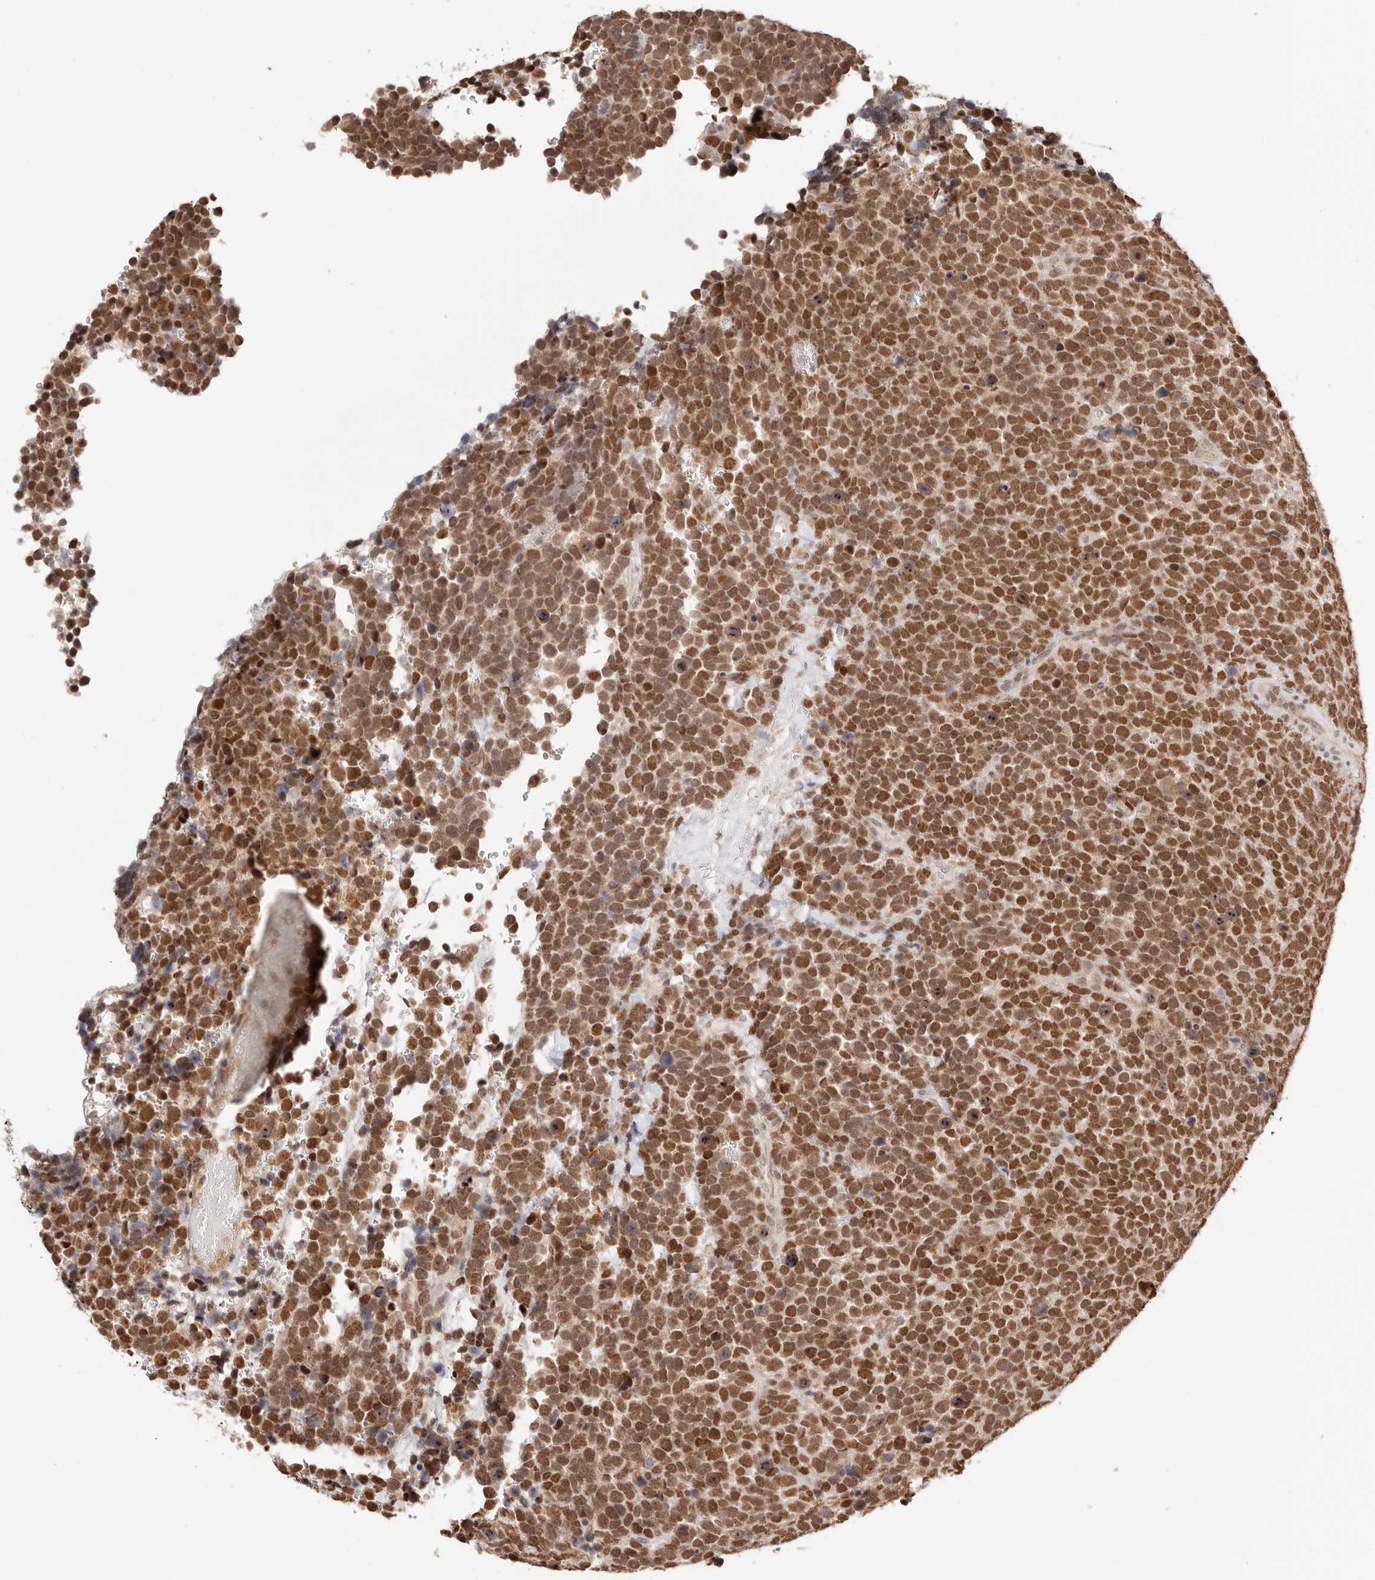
{"staining": {"intensity": "strong", "quantity": ">75%", "location": "nuclear"}, "tissue": "urothelial cancer", "cell_type": "Tumor cells", "image_type": "cancer", "snomed": [{"axis": "morphology", "description": "Urothelial carcinoma, High grade"}, {"axis": "topography", "description": "Urinary bladder"}], "caption": "Tumor cells display high levels of strong nuclear expression in about >75% of cells in human urothelial cancer.", "gene": "RFC3", "patient": {"sex": "female", "age": 82}}